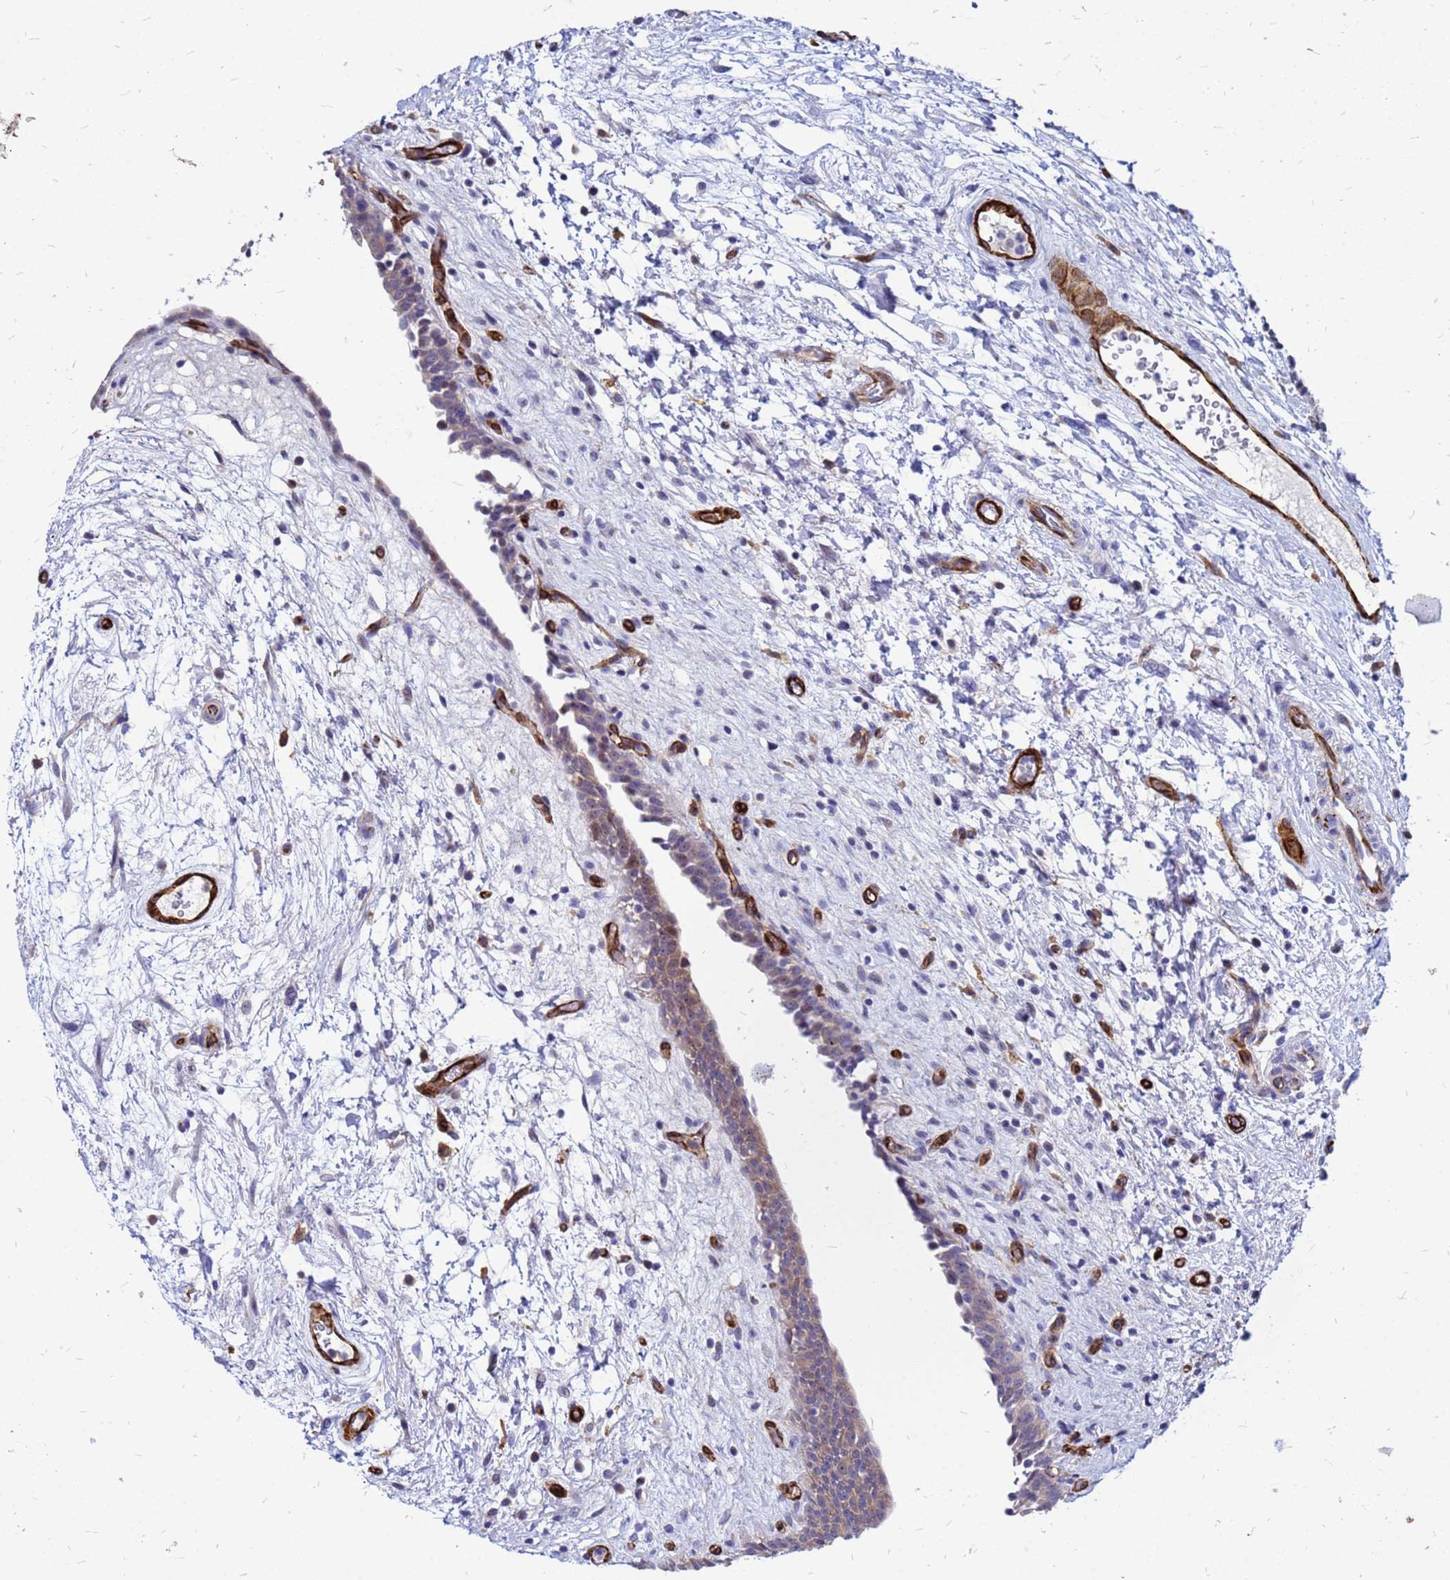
{"staining": {"intensity": "moderate", "quantity": "<25%", "location": "cytoplasmic/membranous"}, "tissue": "urinary bladder", "cell_type": "Urothelial cells", "image_type": "normal", "snomed": [{"axis": "morphology", "description": "Normal tissue, NOS"}, {"axis": "topography", "description": "Urinary bladder"}], "caption": "The histopathology image demonstrates immunohistochemical staining of unremarkable urinary bladder. There is moderate cytoplasmic/membranous positivity is appreciated in about <25% of urothelial cells. (Brightfield microscopy of DAB IHC at high magnification).", "gene": "NOSTRIN", "patient": {"sex": "male", "age": 83}}